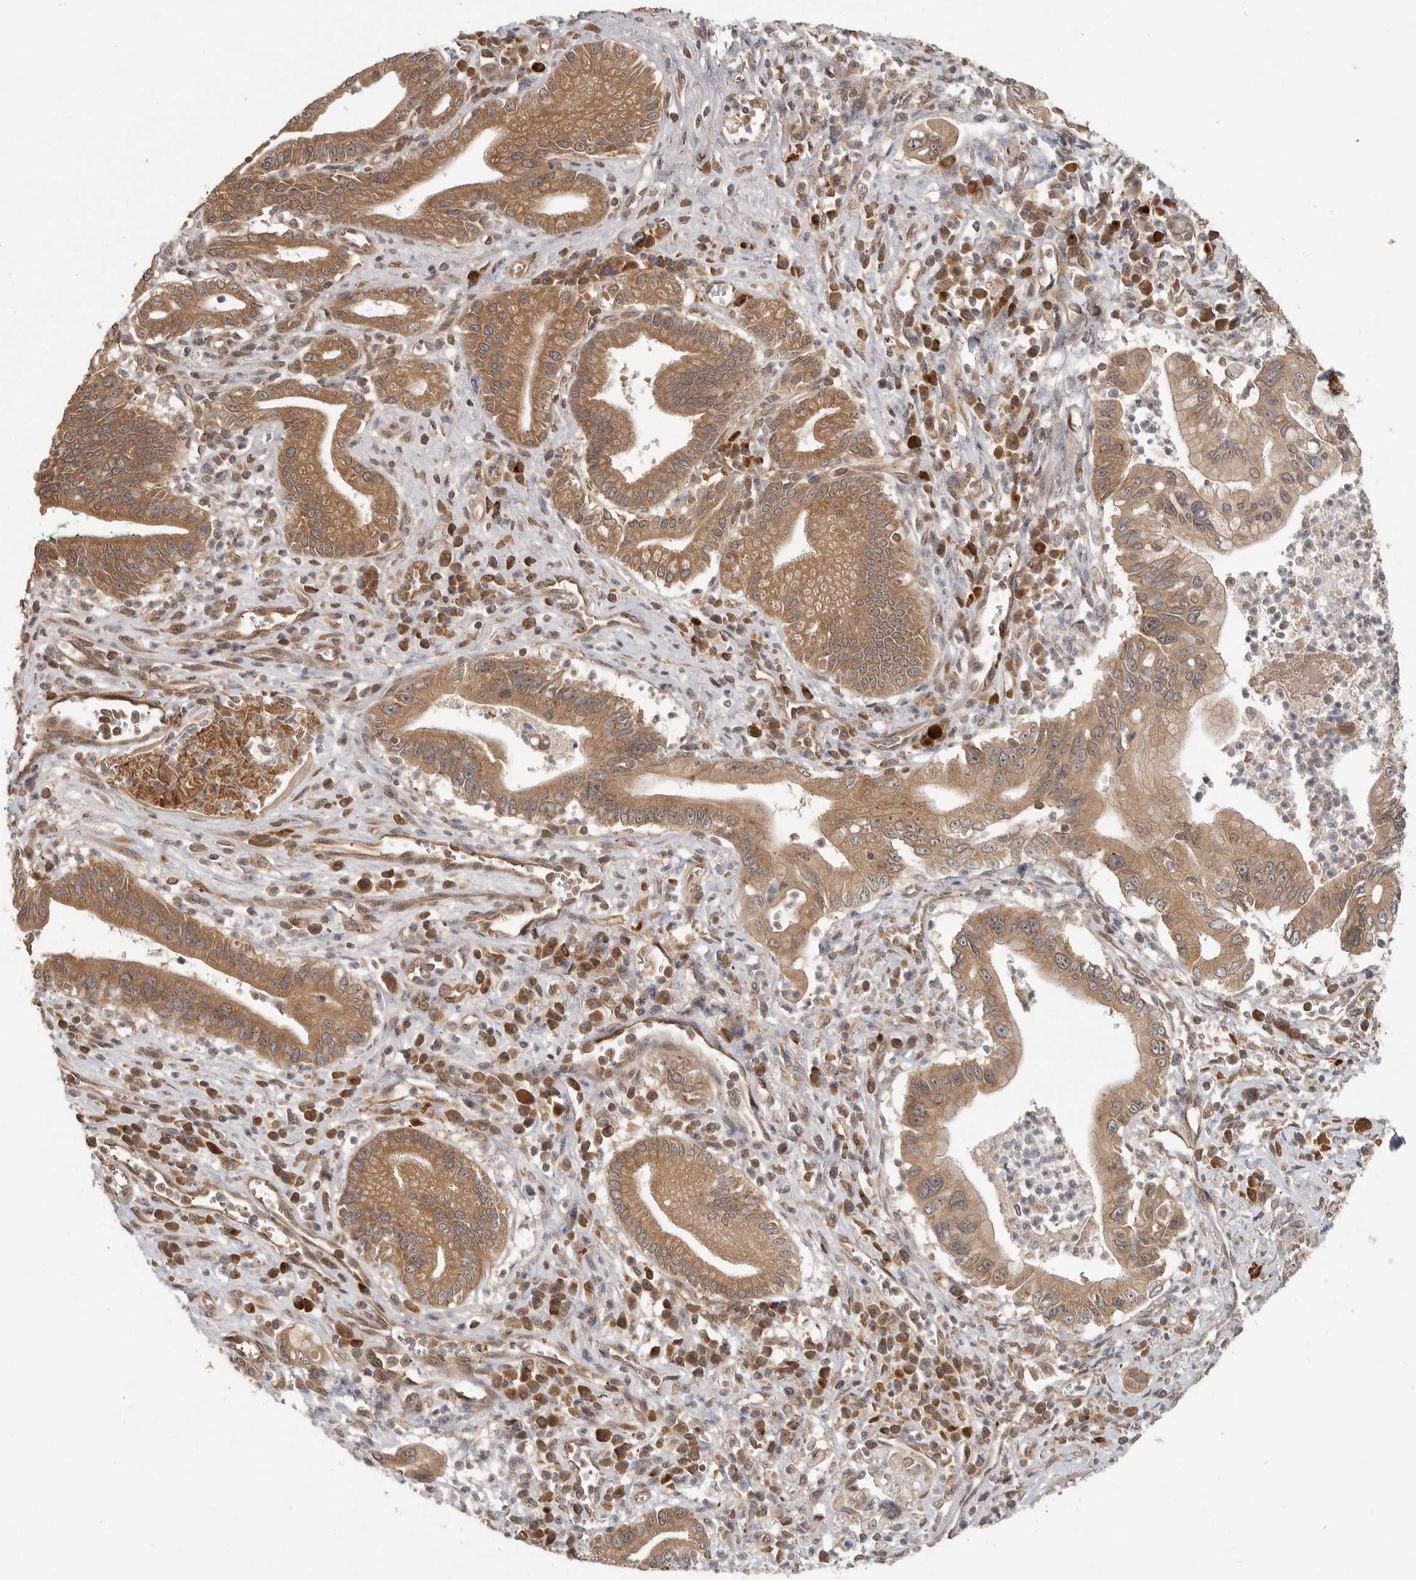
{"staining": {"intensity": "moderate", "quantity": ">75%", "location": "cytoplasmic/membranous"}, "tissue": "pancreatic cancer", "cell_type": "Tumor cells", "image_type": "cancer", "snomed": [{"axis": "morphology", "description": "Adenocarcinoma, NOS"}, {"axis": "topography", "description": "Pancreas"}], "caption": "The immunohistochemical stain shows moderate cytoplasmic/membranous positivity in tumor cells of pancreatic cancer tissue.", "gene": "OSBPL9", "patient": {"sex": "male", "age": 78}}